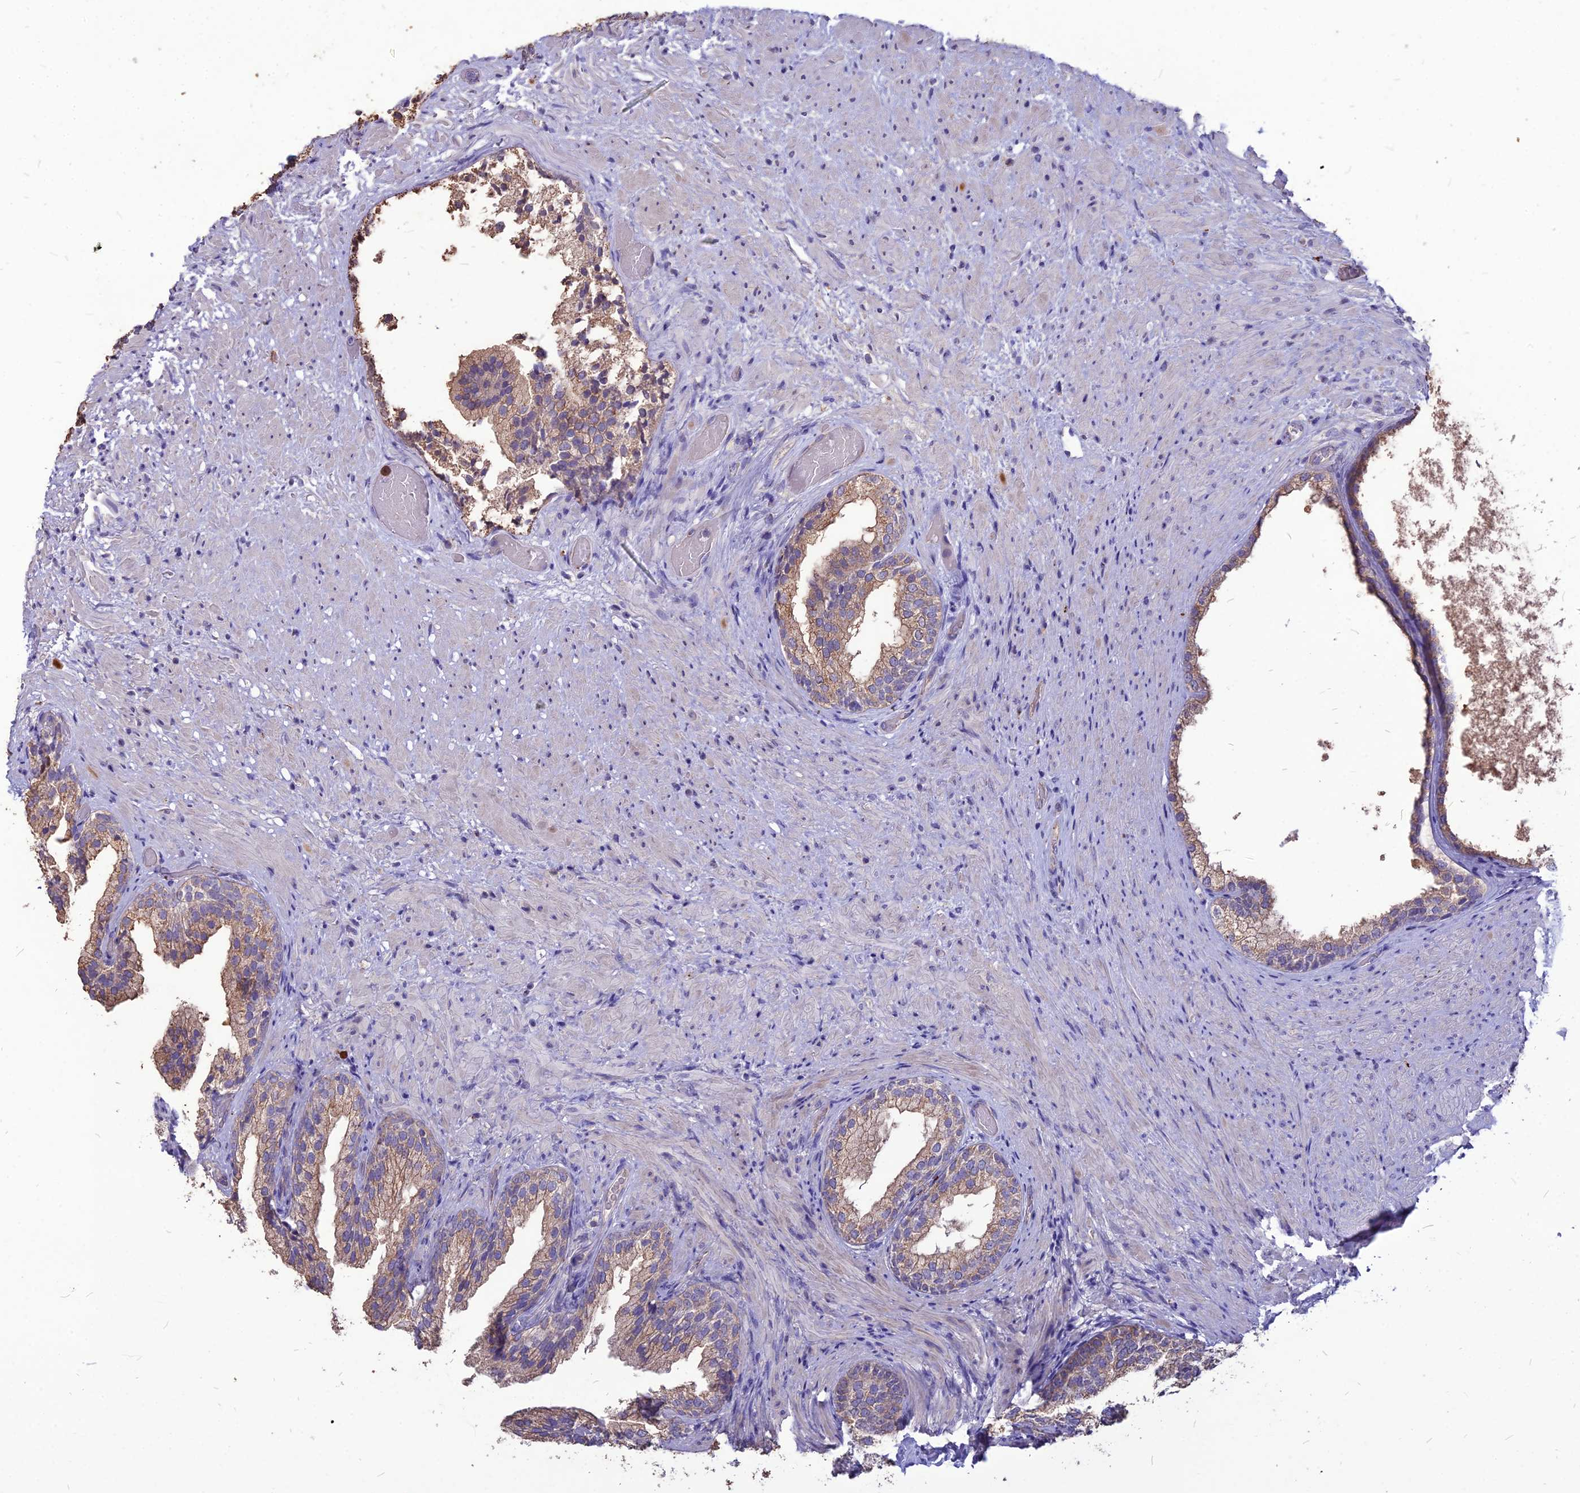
{"staining": {"intensity": "weak", "quantity": ">75%", "location": "cytoplasmic/membranous"}, "tissue": "prostate", "cell_type": "Glandular cells", "image_type": "normal", "snomed": [{"axis": "morphology", "description": "Normal tissue, NOS"}, {"axis": "topography", "description": "Prostate"}], "caption": "A low amount of weak cytoplasmic/membranous staining is present in approximately >75% of glandular cells in benign prostate. (DAB (3,3'-diaminobenzidine) IHC, brown staining for protein, blue staining for nuclei).", "gene": "PCED1B", "patient": {"sex": "male", "age": 76}}